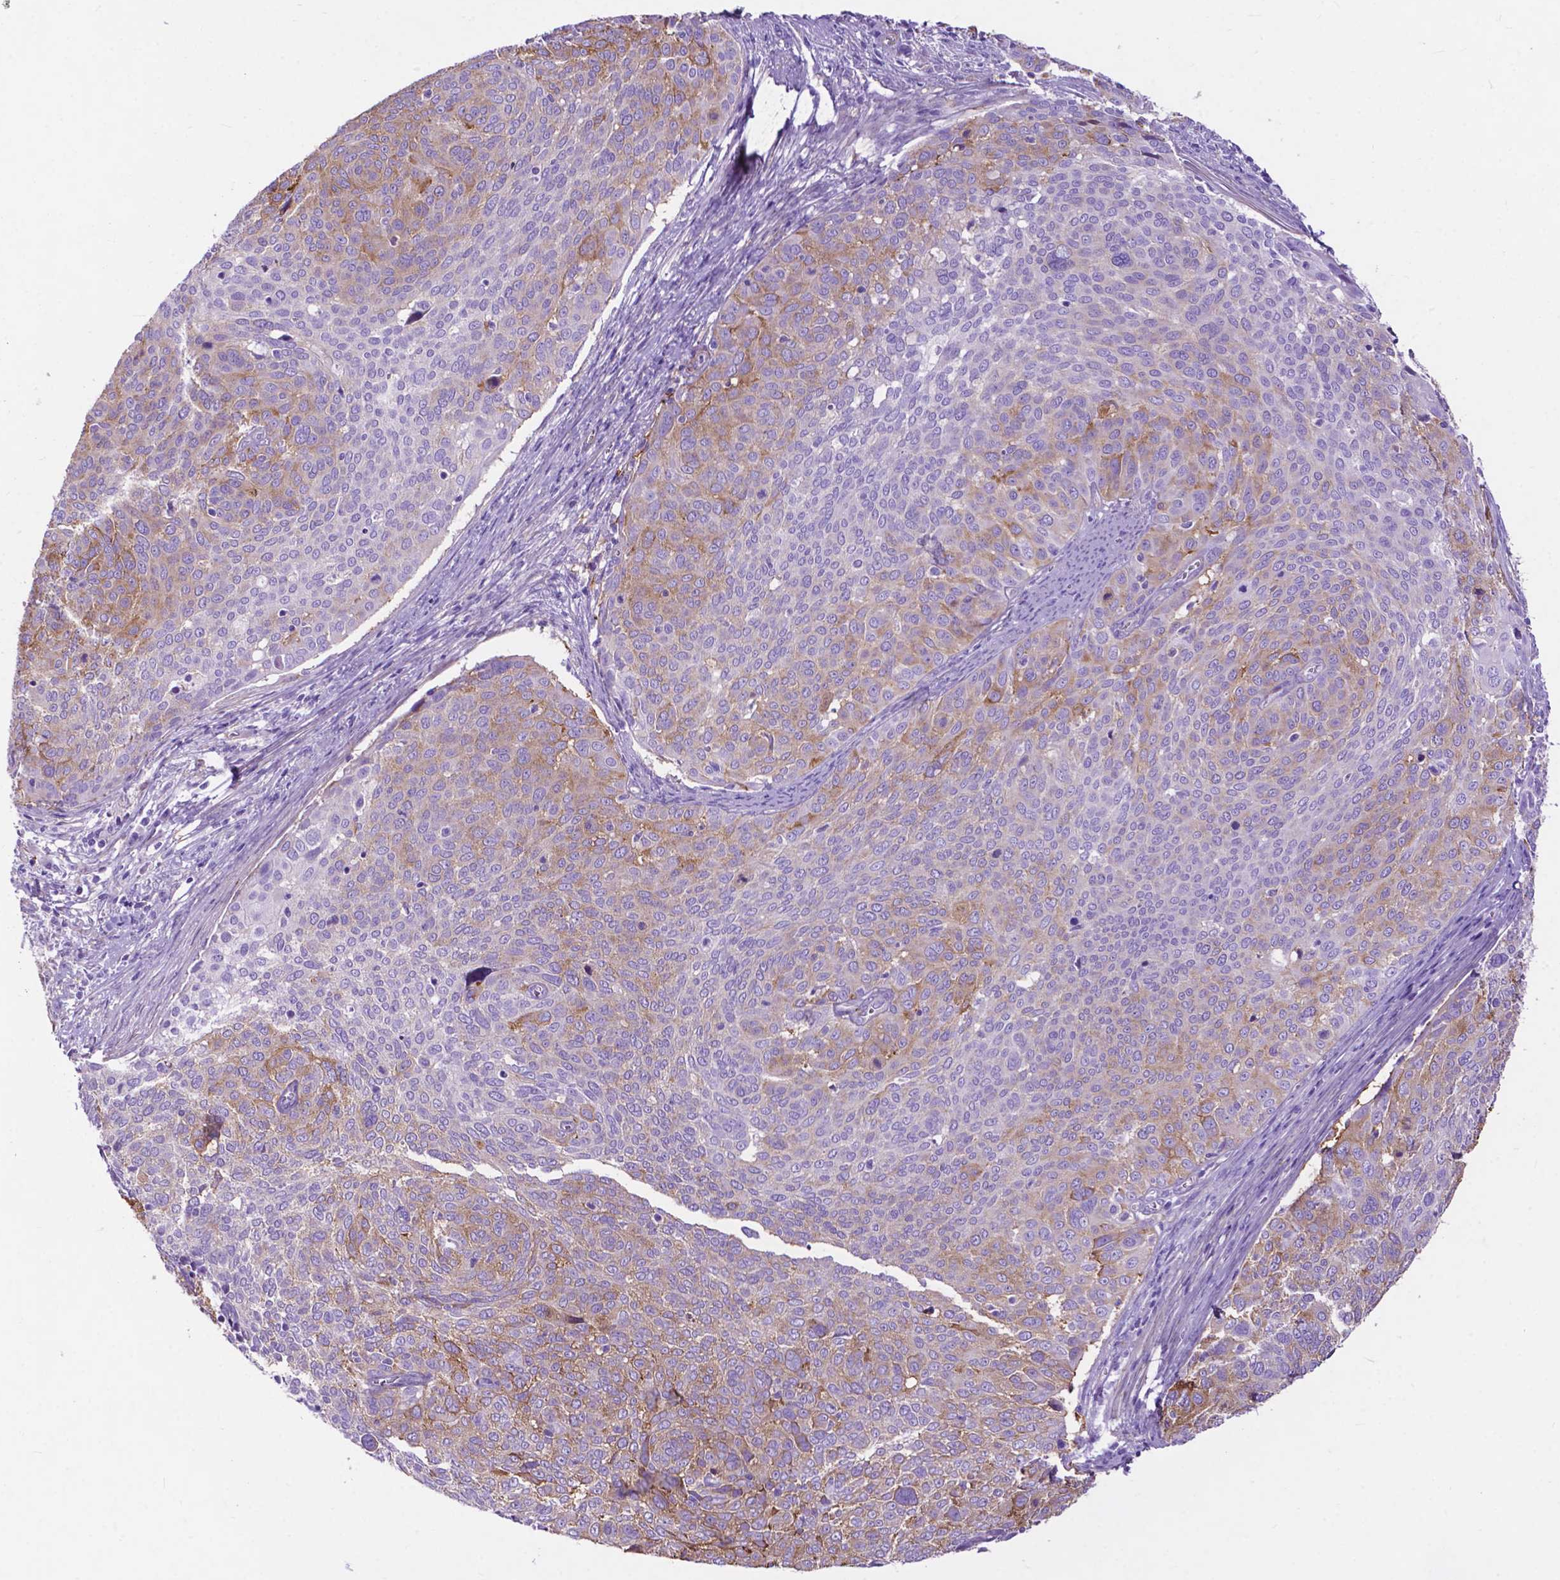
{"staining": {"intensity": "weak", "quantity": "25%-75%", "location": "cytoplasmic/membranous"}, "tissue": "cervical cancer", "cell_type": "Tumor cells", "image_type": "cancer", "snomed": [{"axis": "morphology", "description": "Squamous cell carcinoma, NOS"}, {"axis": "topography", "description": "Cervix"}], "caption": "This photomicrograph shows immunohistochemistry staining of cervical cancer (squamous cell carcinoma), with low weak cytoplasmic/membranous expression in about 25%-75% of tumor cells.", "gene": "PCDHA12", "patient": {"sex": "female", "age": 39}}